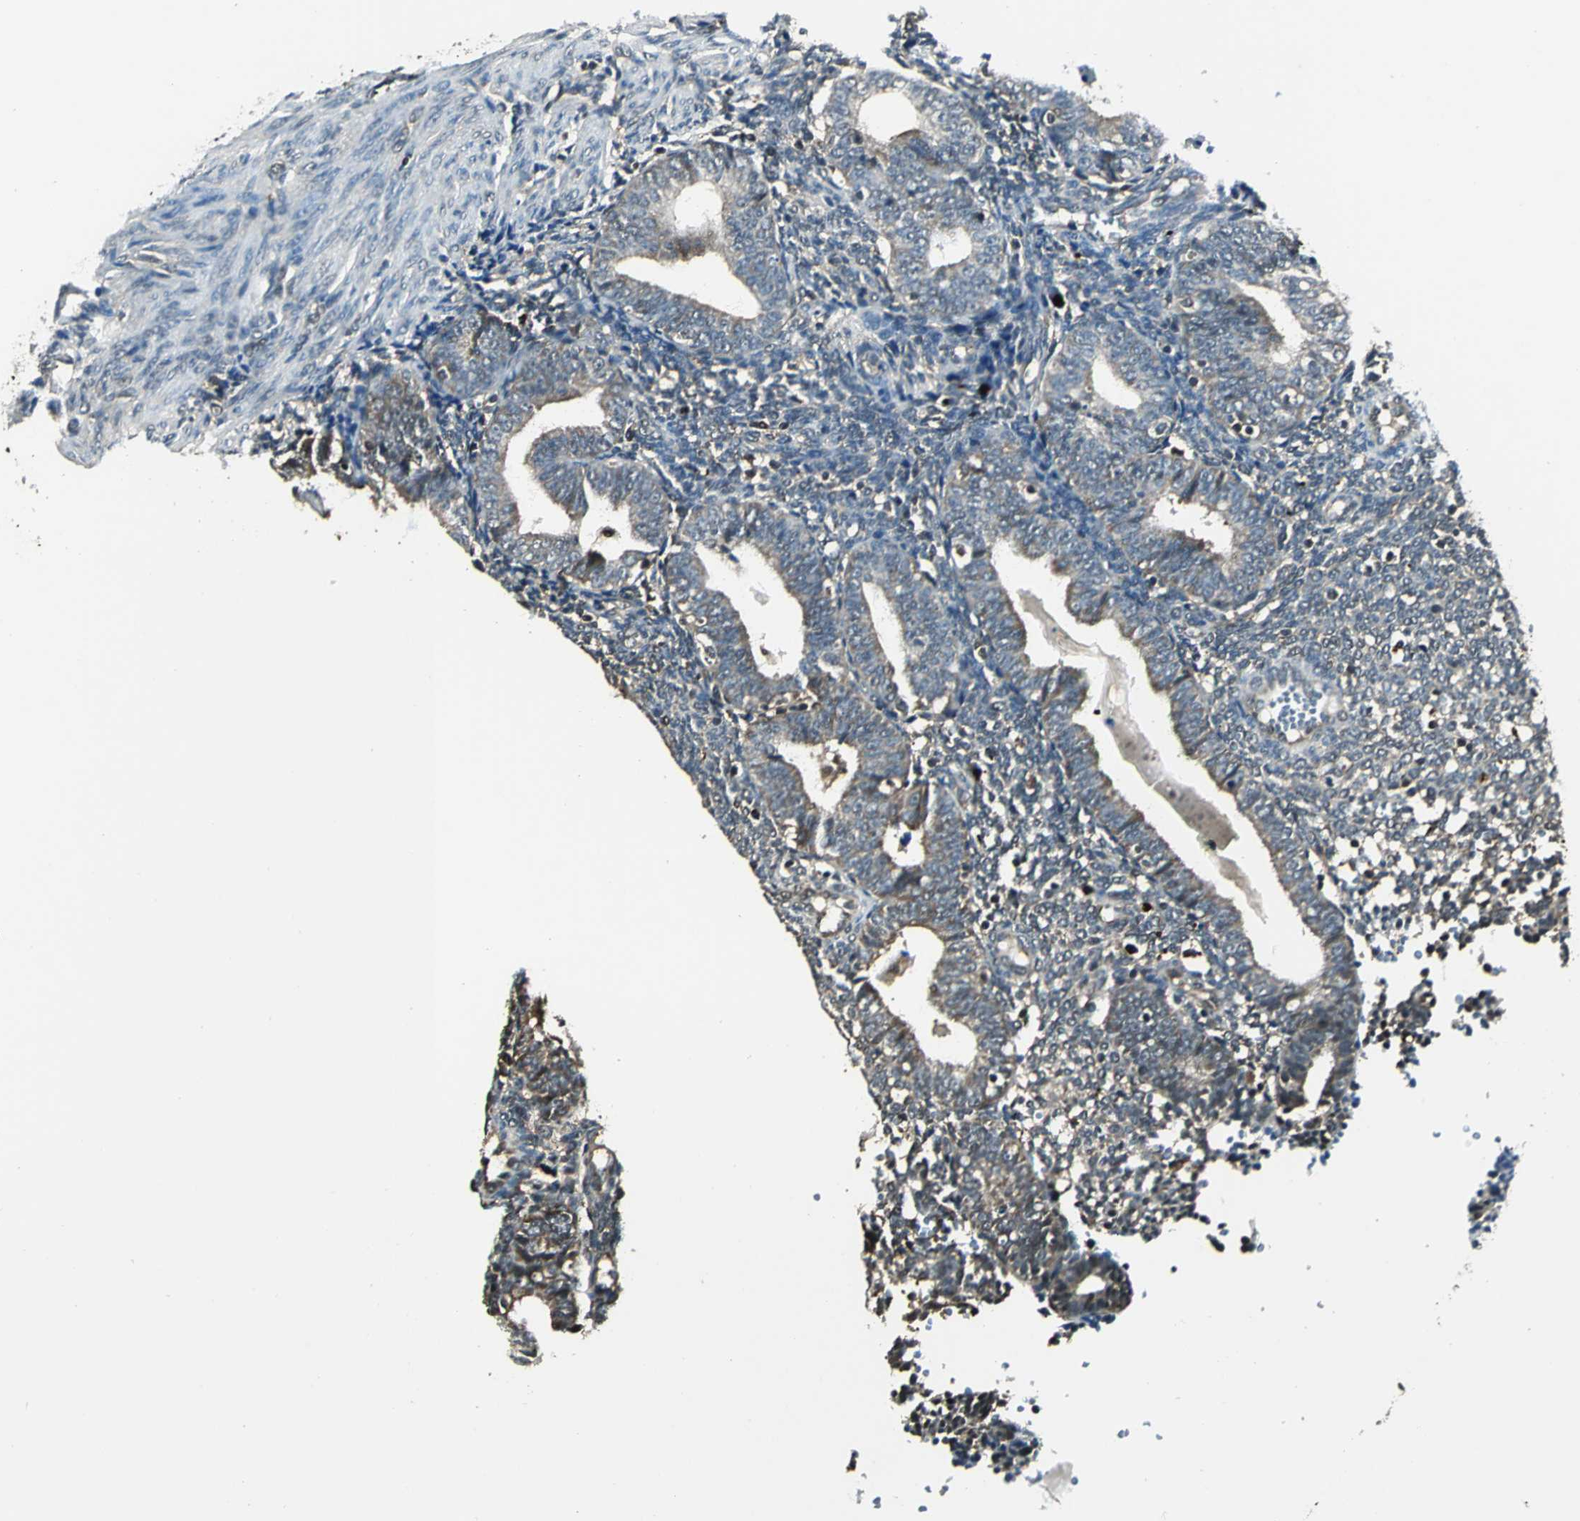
{"staining": {"intensity": "weak", "quantity": "25%-75%", "location": "cytoplasmic/membranous"}, "tissue": "endometrium", "cell_type": "Cells in endometrial stroma", "image_type": "normal", "snomed": [{"axis": "morphology", "description": "Normal tissue, NOS"}, {"axis": "topography", "description": "Endometrium"}], "caption": "Immunohistochemistry photomicrograph of benign endometrium: endometrium stained using immunohistochemistry shows low levels of weak protein expression localized specifically in the cytoplasmic/membranous of cells in endometrial stroma, appearing as a cytoplasmic/membranous brown color.", "gene": "PPP1R13L", "patient": {"sex": "female", "age": 61}}